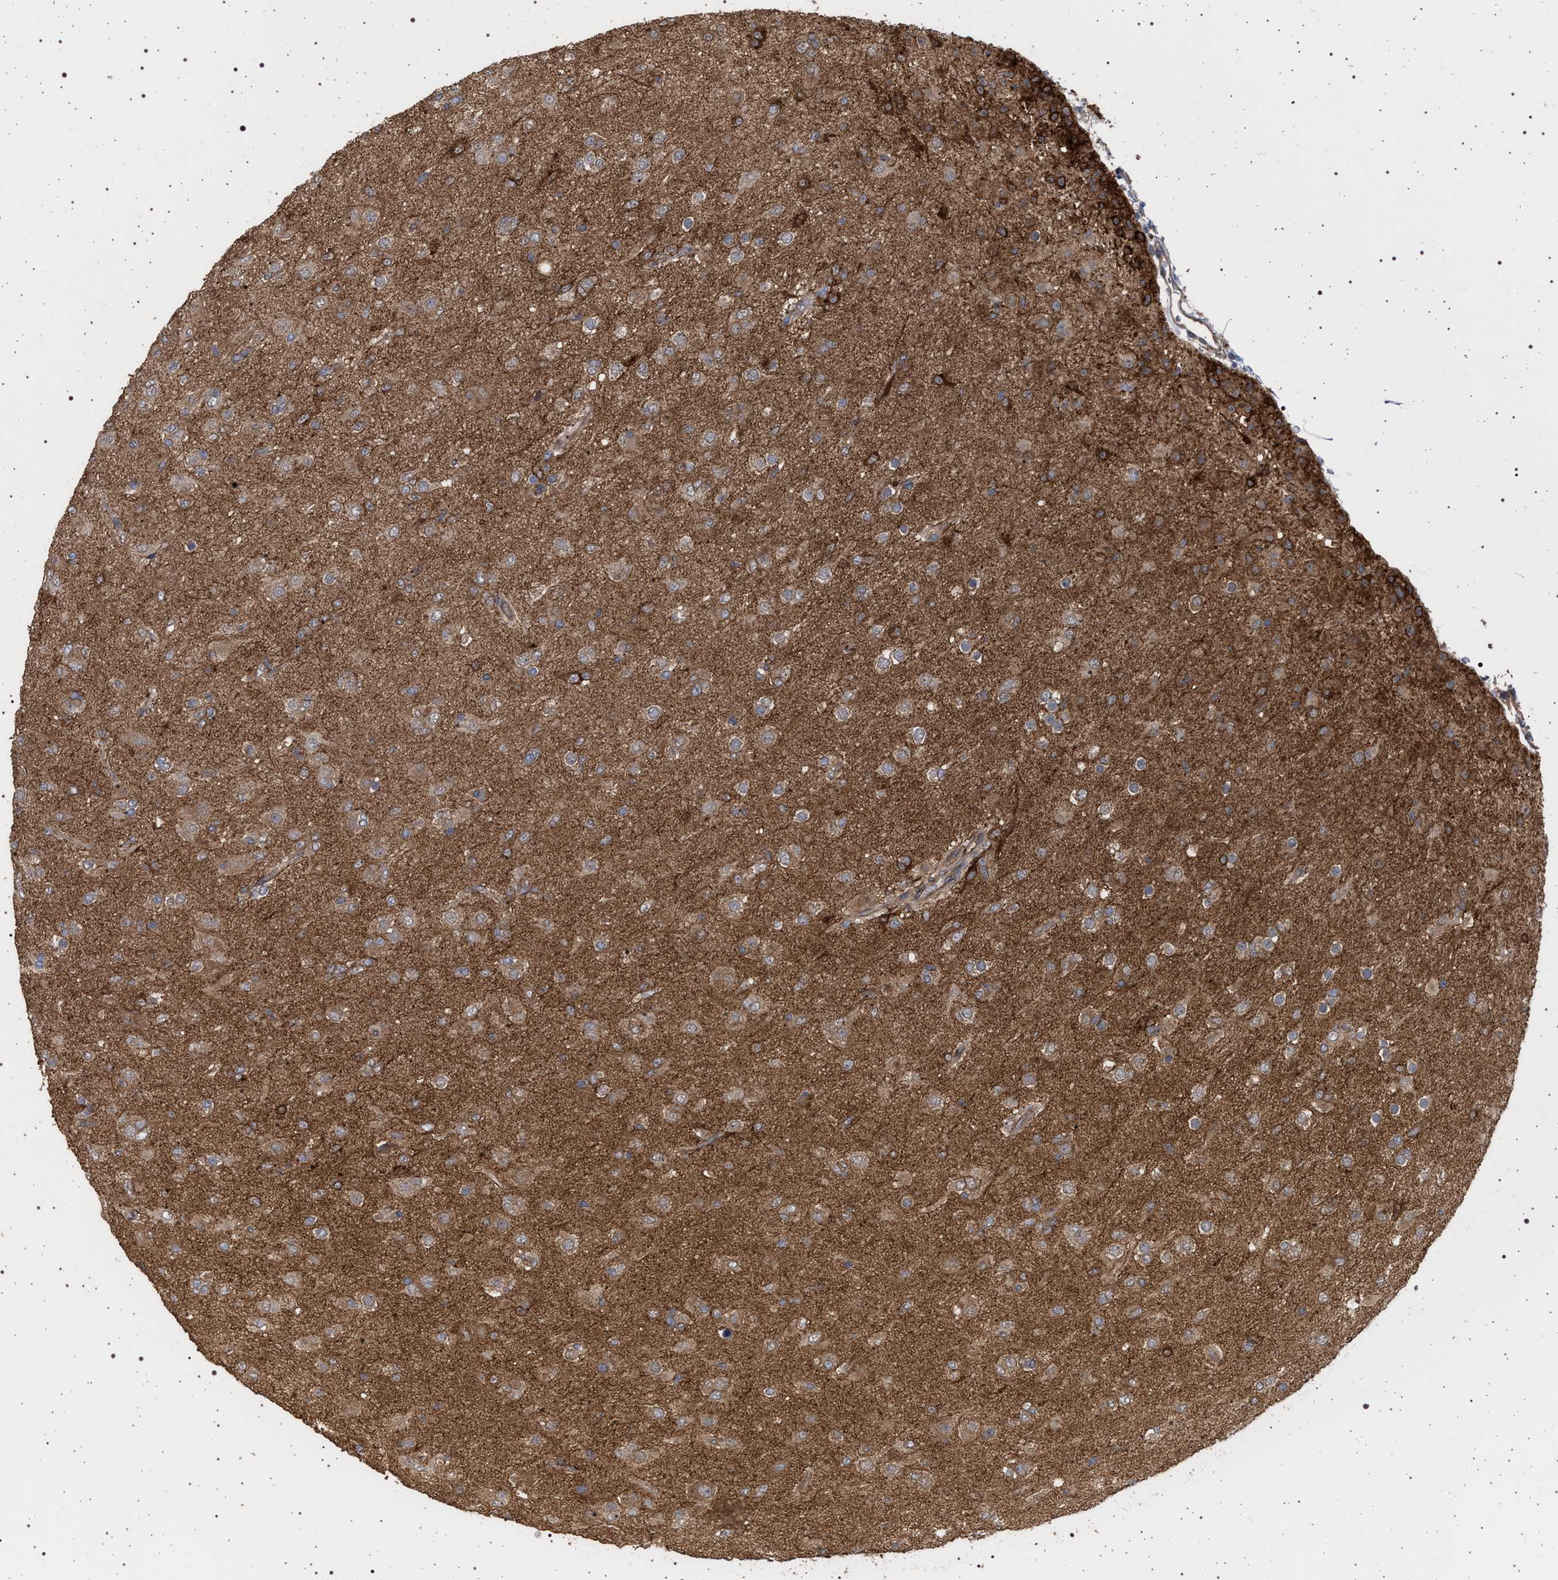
{"staining": {"intensity": "weak", "quantity": ">75%", "location": "cytoplasmic/membranous"}, "tissue": "glioma", "cell_type": "Tumor cells", "image_type": "cancer", "snomed": [{"axis": "morphology", "description": "Glioma, malignant, Low grade"}, {"axis": "topography", "description": "Brain"}], "caption": "Immunohistochemistry (IHC) histopathology image of neoplastic tissue: human glioma stained using IHC shows low levels of weak protein expression localized specifically in the cytoplasmic/membranous of tumor cells, appearing as a cytoplasmic/membranous brown color.", "gene": "IFT20", "patient": {"sex": "male", "age": 65}}